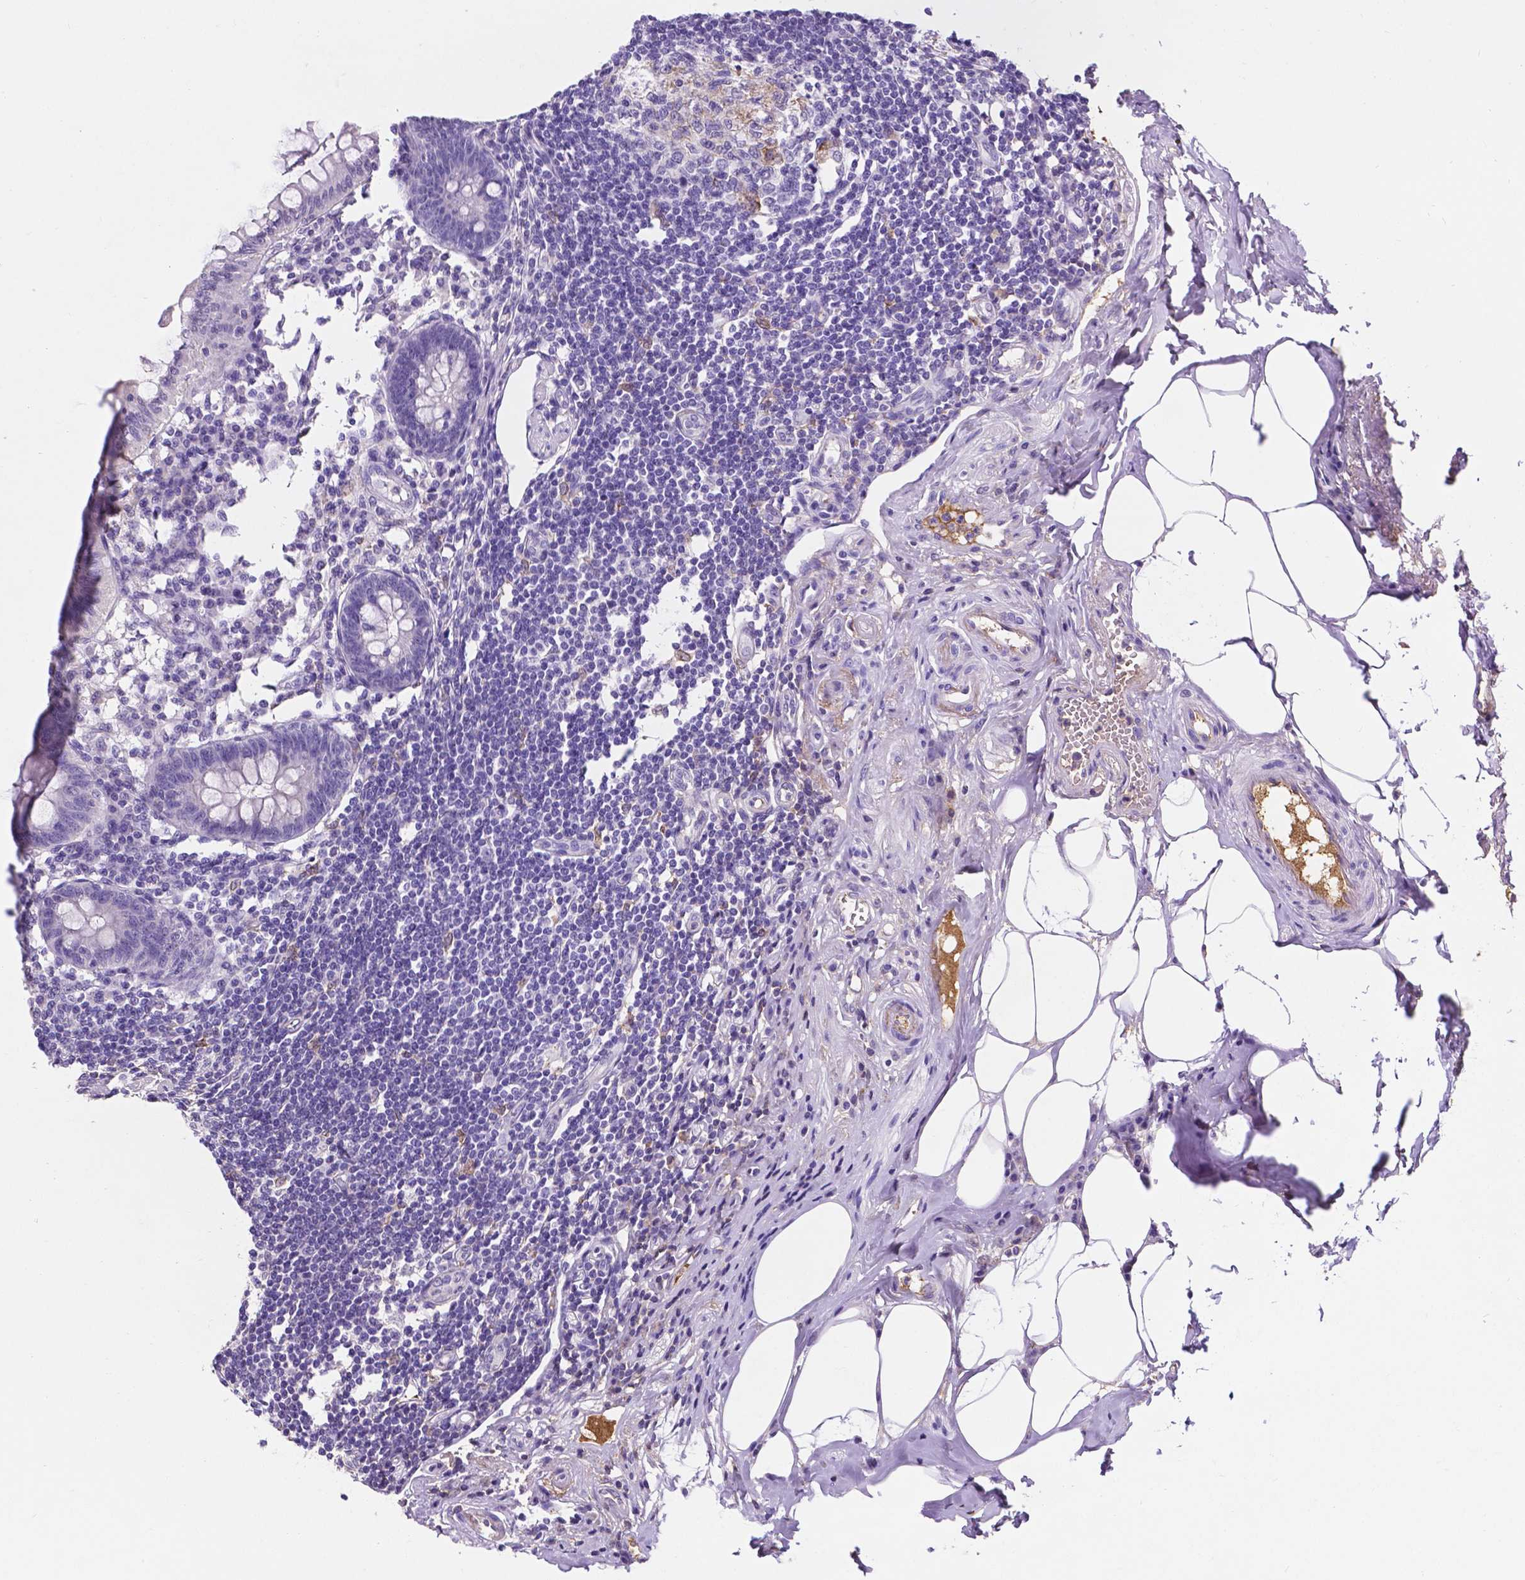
{"staining": {"intensity": "negative", "quantity": "none", "location": "none"}, "tissue": "appendix", "cell_type": "Glandular cells", "image_type": "normal", "snomed": [{"axis": "morphology", "description": "Normal tissue, NOS"}, {"axis": "topography", "description": "Appendix"}], "caption": "High magnification brightfield microscopy of normal appendix stained with DAB (brown) and counterstained with hematoxylin (blue): glandular cells show no significant staining. (Immunohistochemistry (ihc), brightfield microscopy, high magnification).", "gene": "APOE", "patient": {"sex": "female", "age": 57}}